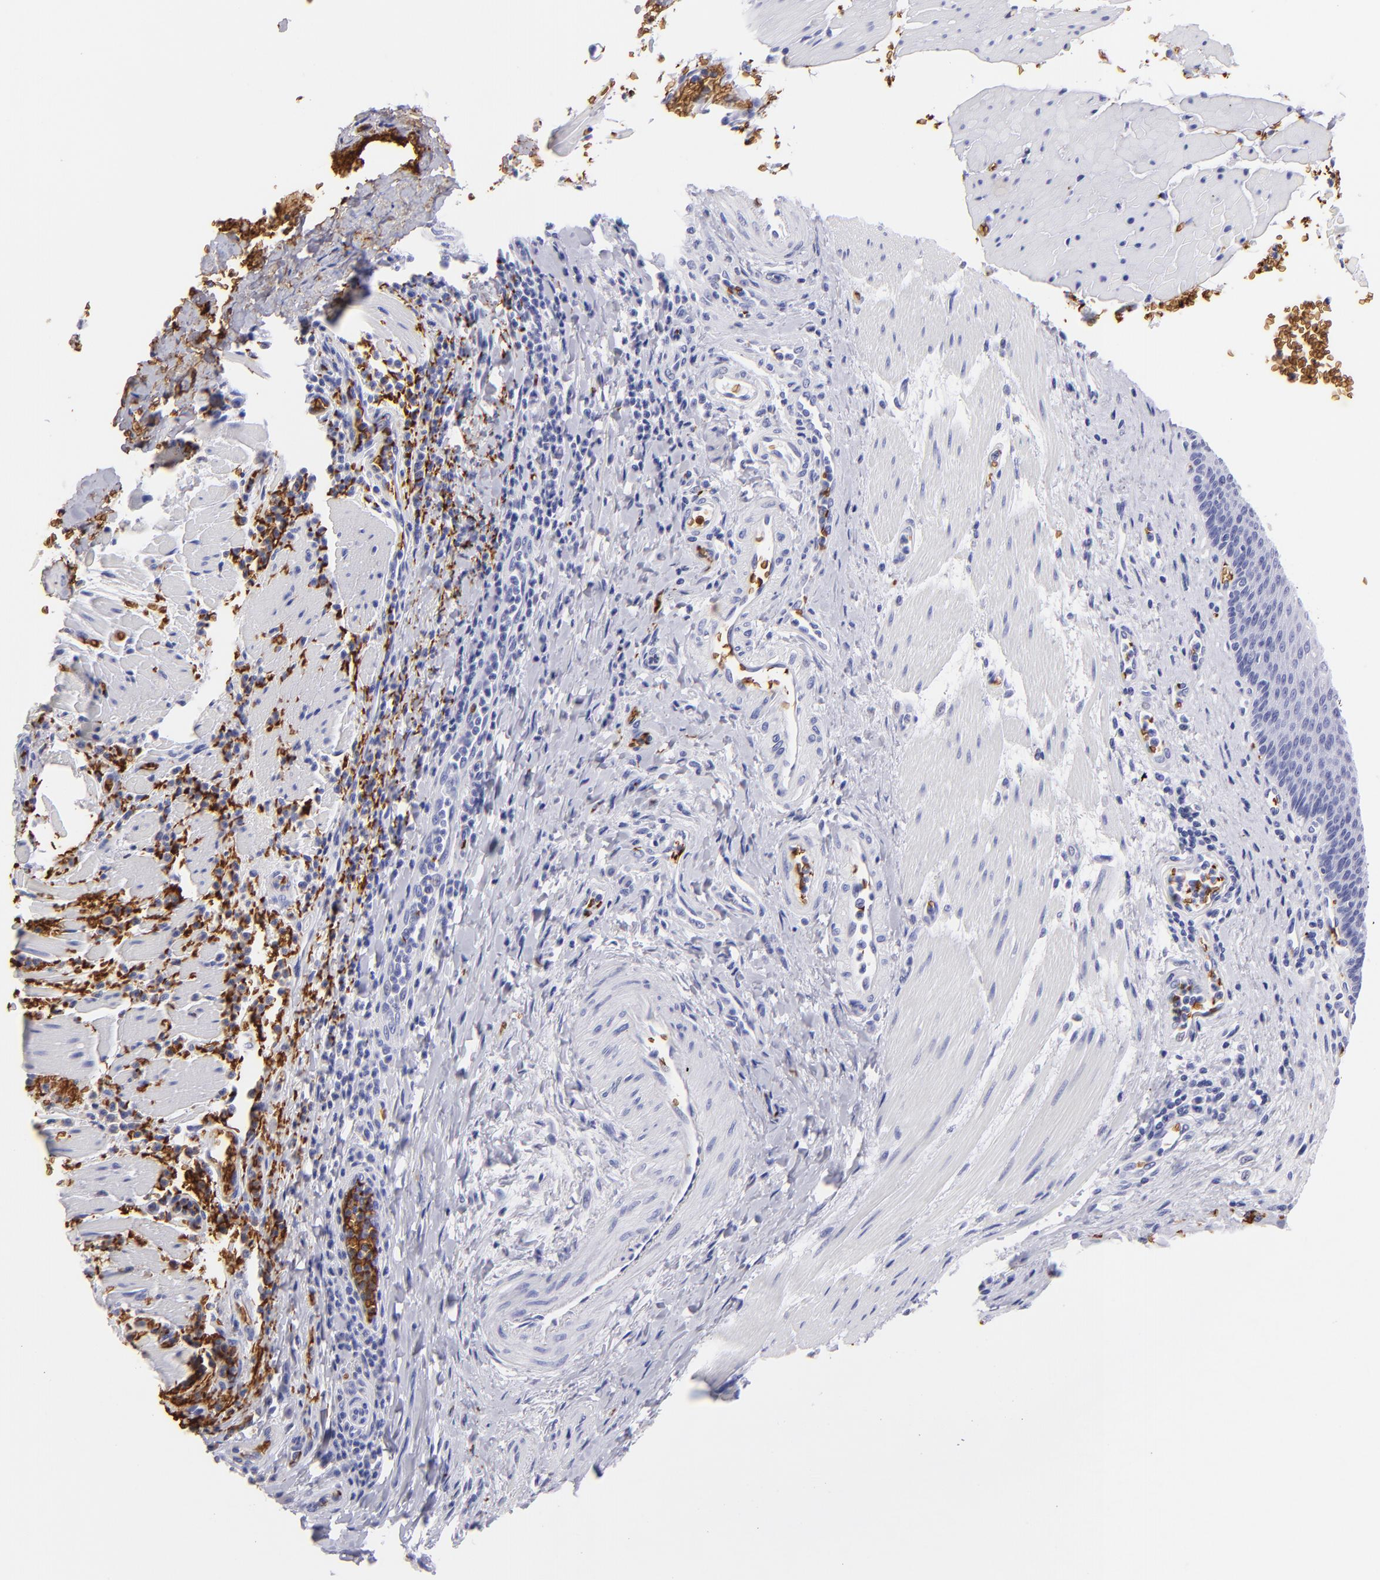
{"staining": {"intensity": "negative", "quantity": "none", "location": "none"}, "tissue": "esophagus", "cell_type": "Squamous epithelial cells", "image_type": "normal", "snomed": [{"axis": "morphology", "description": "Normal tissue, NOS"}, {"axis": "topography", "description": "Esophagus"}], "caption": "IHC of normal human esophagus shows no positivity in squamous epithelial cells.", "gene": "GYPA", "patient": {"sex": "female", "age": 61}}